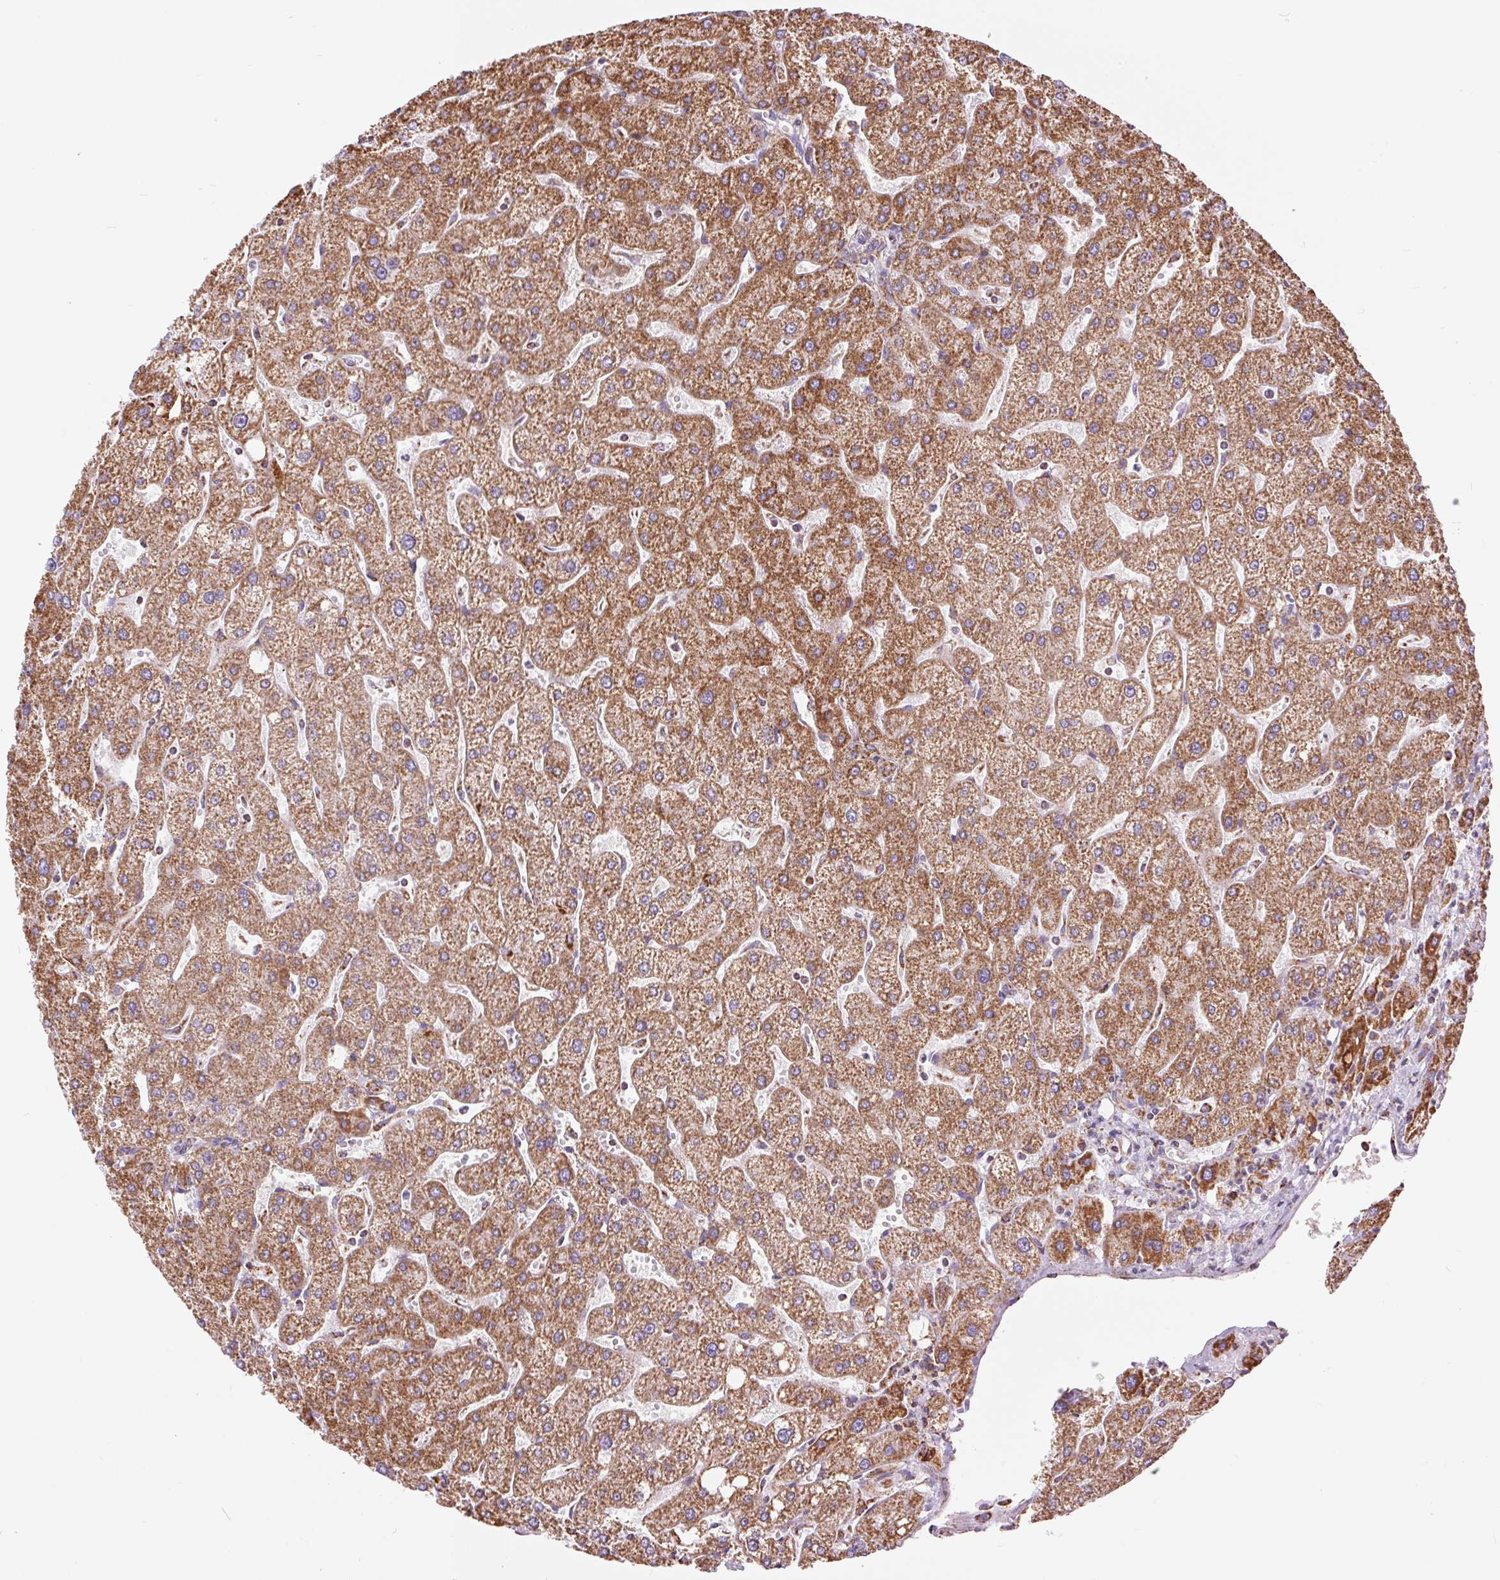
{"staining": {"intensity": "moderate", "quantity": ">75%", "location": "cytoplasmic/membranous"}, "tissue": "liver", "cell_type": "Cholangiocytes", "image_type": "normal", "snomed": [{"axis": "morphology", "description": "Normal tissue, NOS"}, {"axis": "topography", "description": "Liver"}], "caption": "A medium amount of moderate cytoplasmic/membranous positivity is identified in approximately >75% of cholangiocytes in benign liver.", "gene": "ATP5PB", "patient": {"sex": "male", "age": 67}}